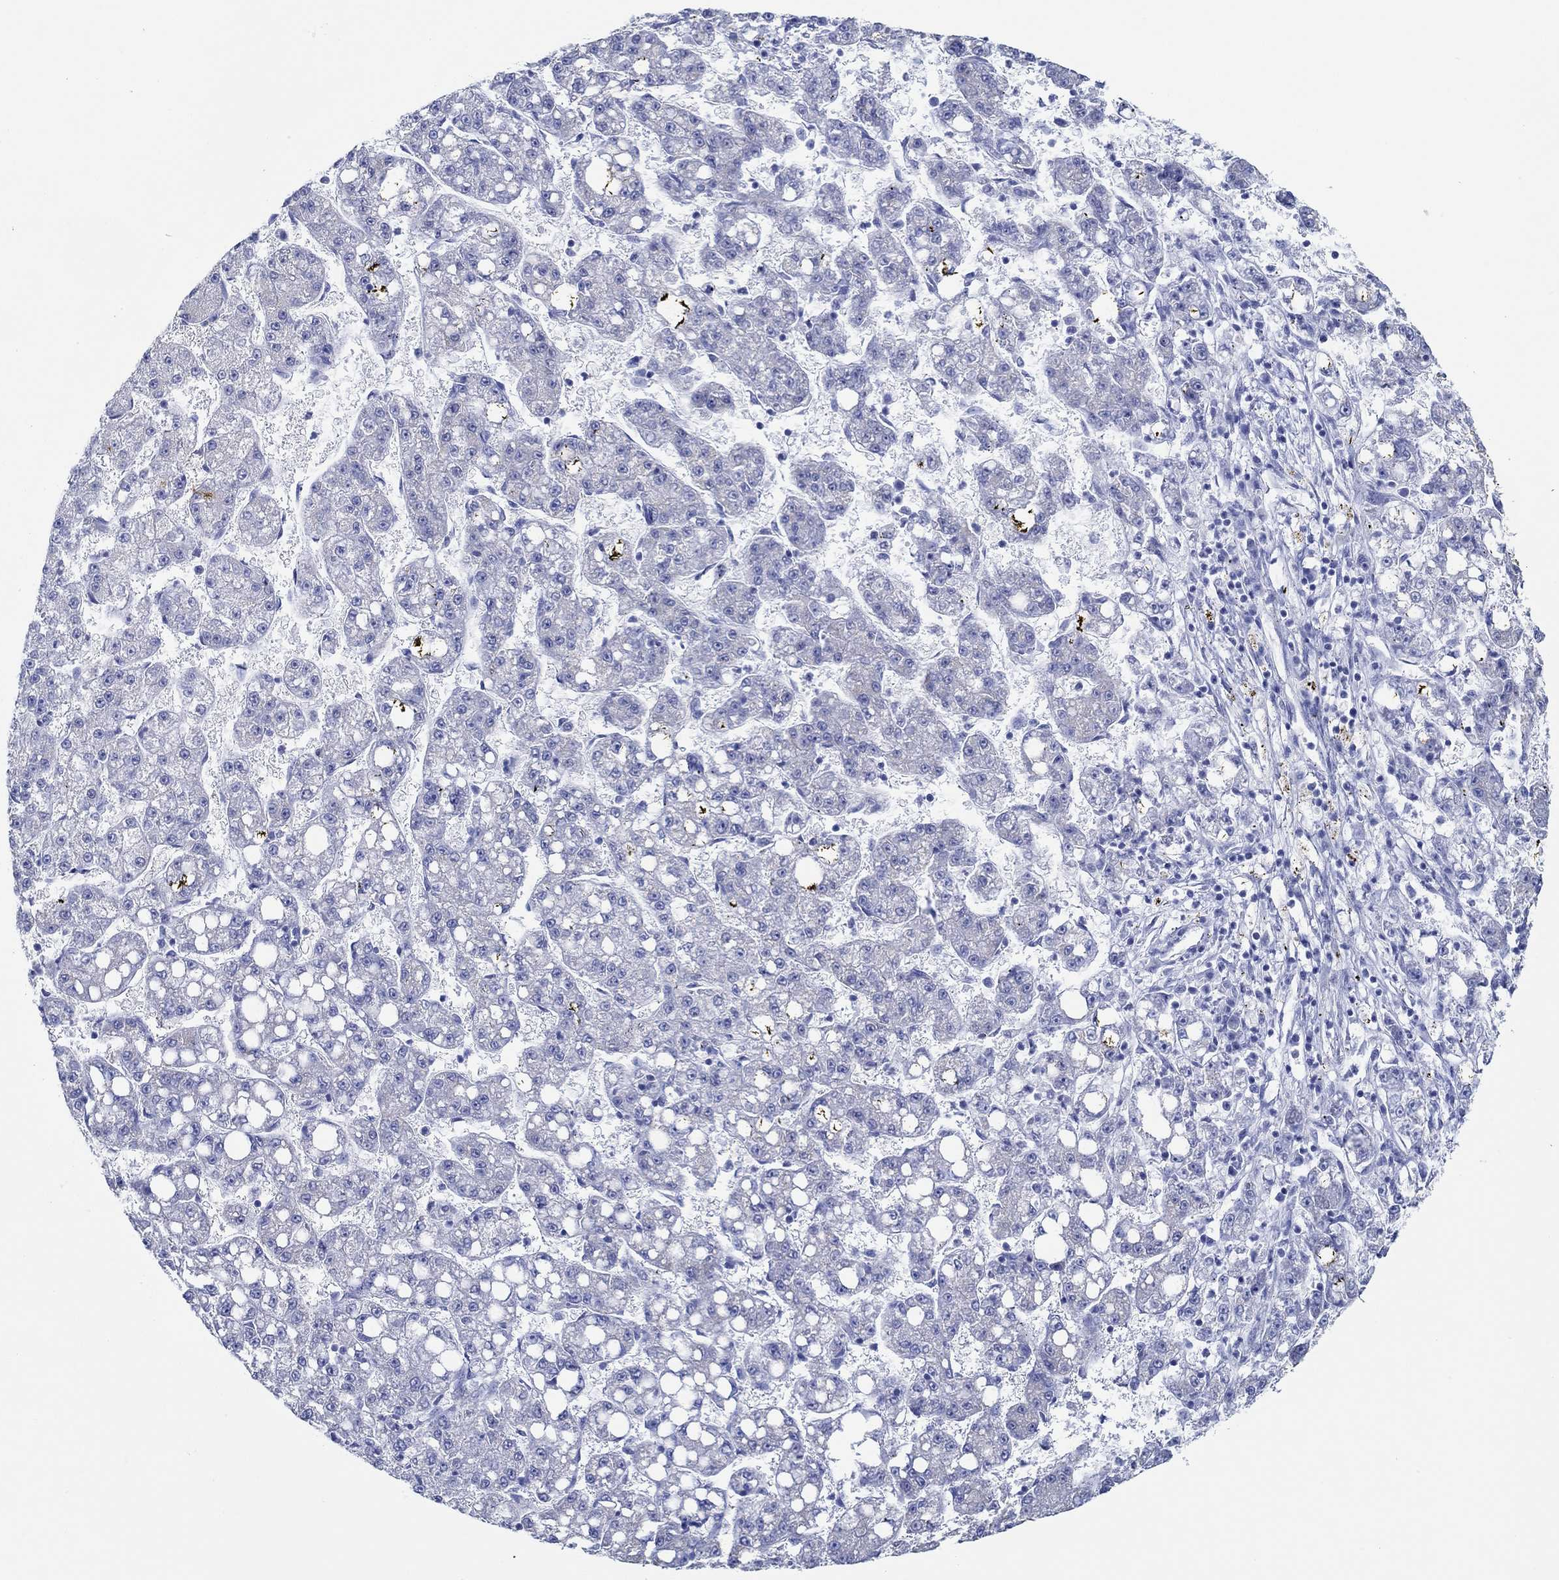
{"staining": {"intensity": "negative", "quantity": "none", "location": "none"}, "tissue": "liver cancer", "cell_type": "Tumor cells", "image_type": "cancer", "snomed": [{"axis": "morphology", "description": "Carcinoma, Hepatocellular, NOS"}, {"axis": "topography", "description": "Liver"}], "caption": "Tumor cells are negative for protein expression in human liver cancer (hepatocellular carcinoma). Brightfield microscopy of immunohistochemistry stained with DAB (brown) and hematoxylin (blue), captured at high magnification.", "gene": "IGFBP6", "patient": {"sex": "female", "age": 65}}